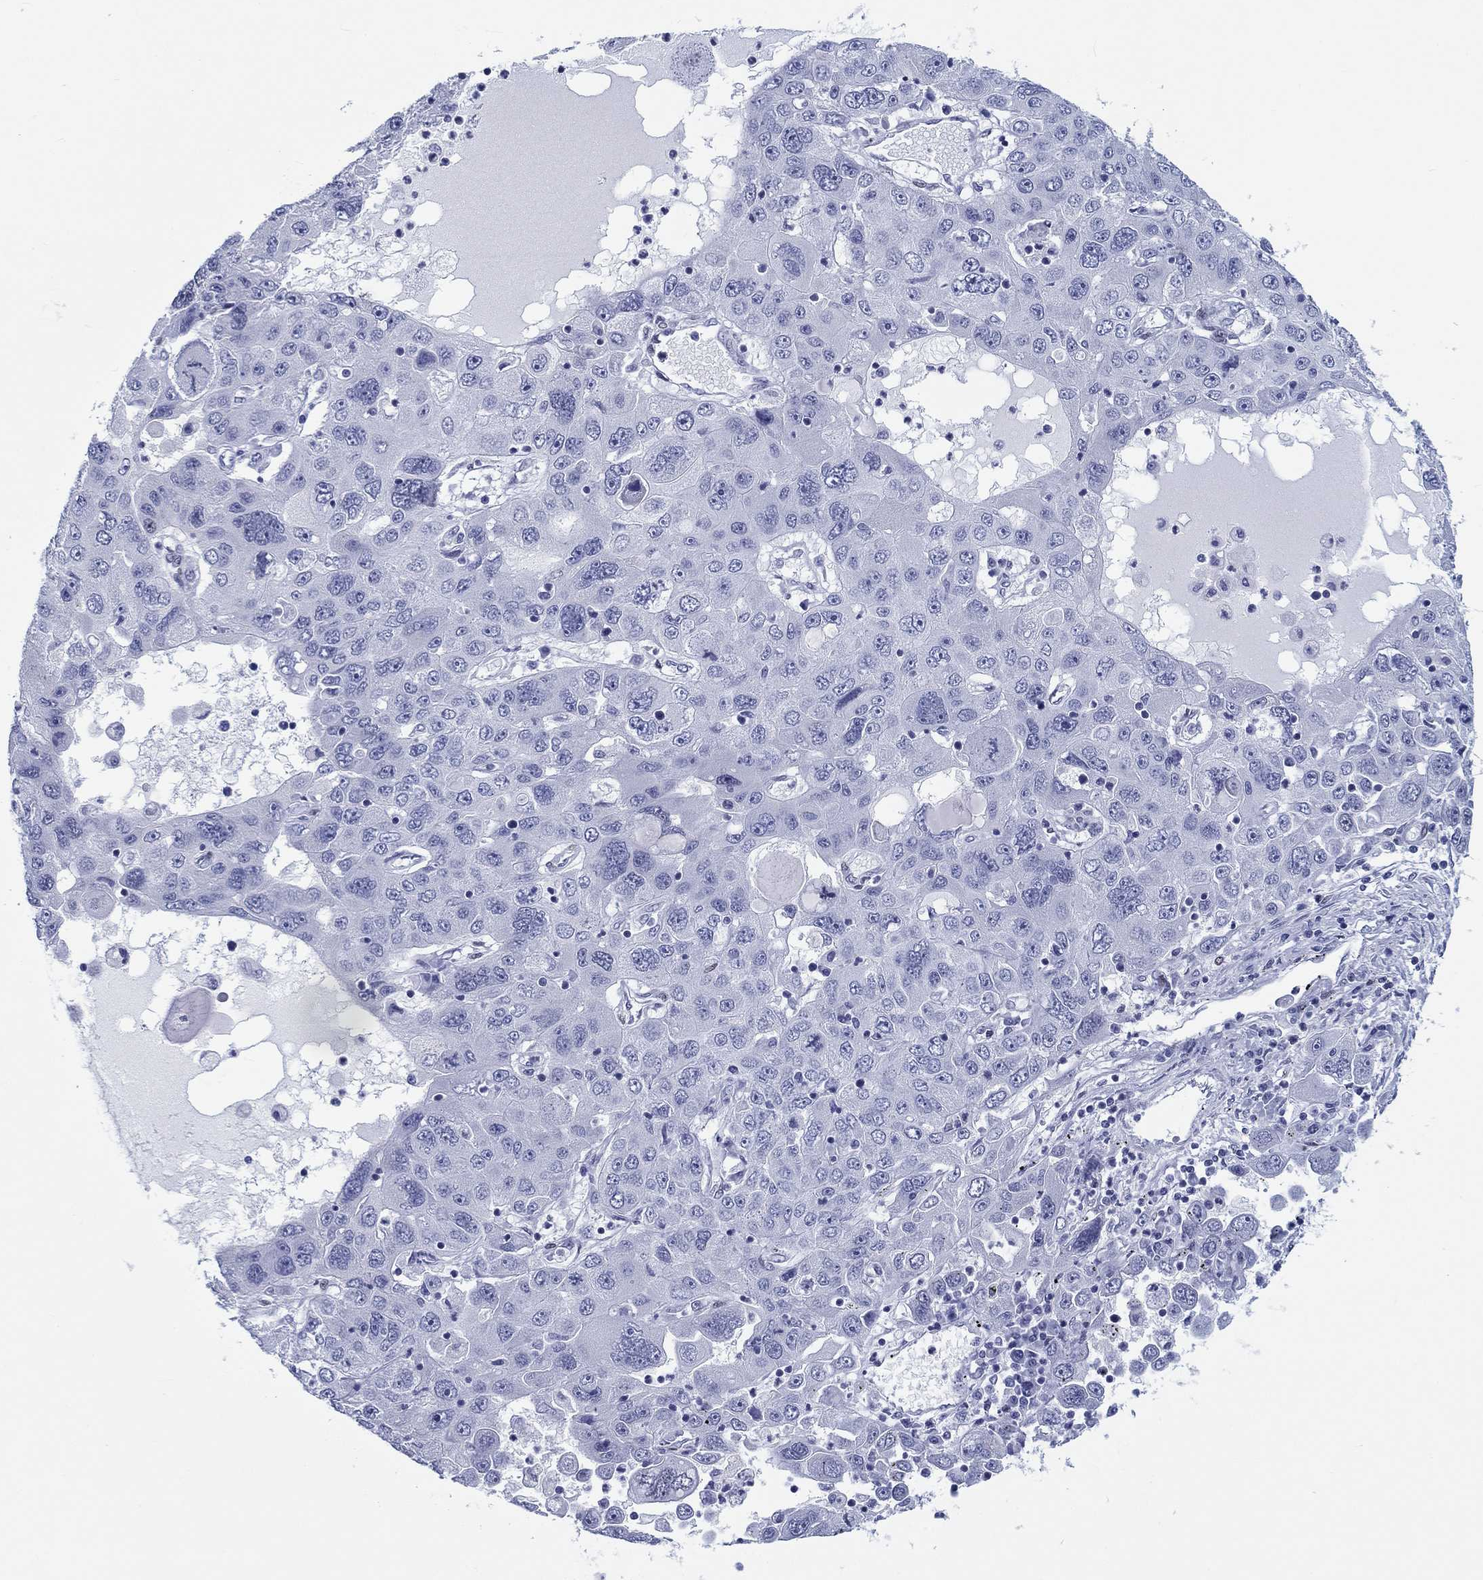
{"staining": {"intensity": "negative", "quantity": "none", "location": "none"}, "tissue": "stomach cancer", "cell_type": "Tumor cells", "image_type": "cancer", "snomed": [{"axis": "morphology", "description": "Adenocarcinoma, NOS"}, {"axis": "topography", "description": "Stomach"}], "caption": "Tumor cells are negative for brown protein staining in adenocarcinoma (stomach).", "gene": "H1-1", "patient": {"sex": "male", "age": 56}}